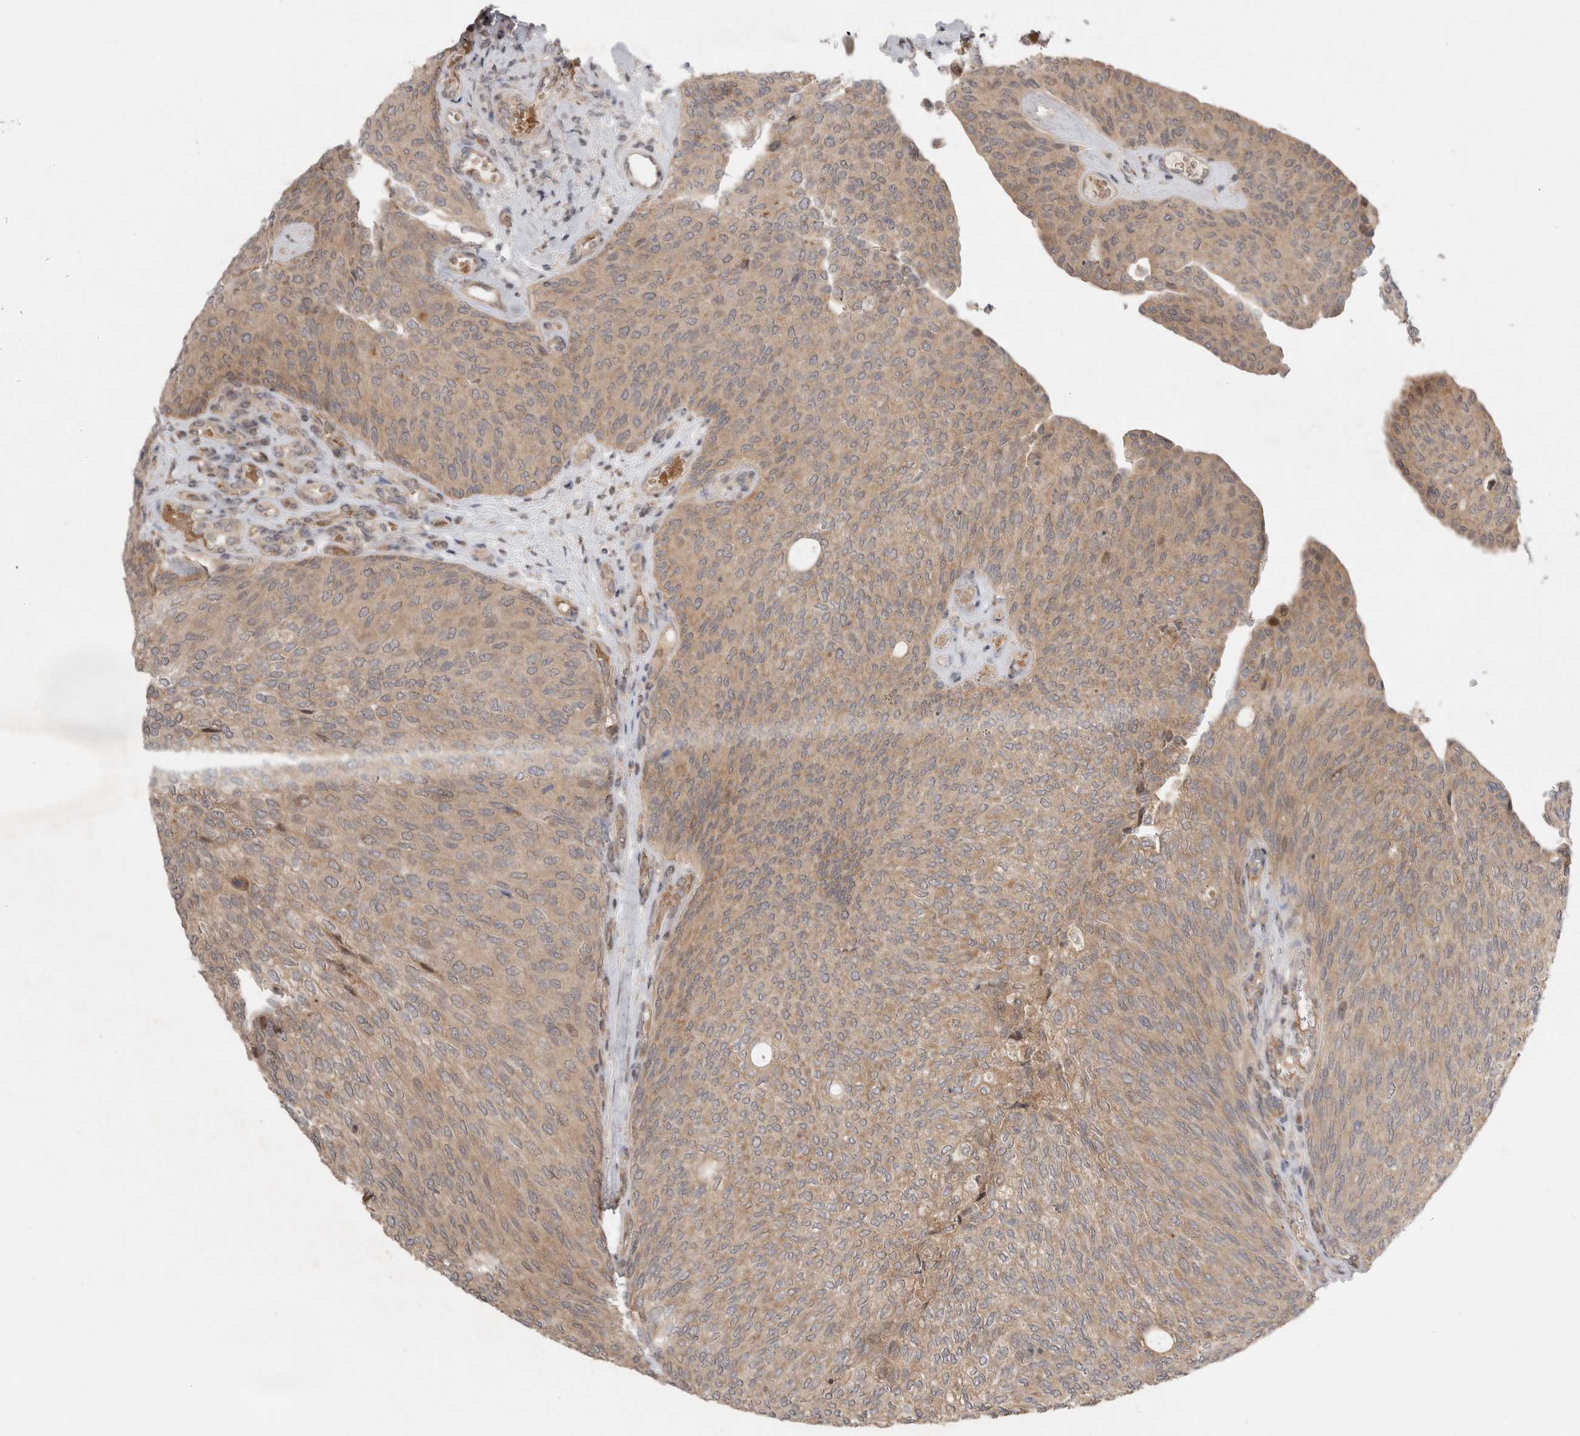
{"staining": {"intensity": "moderate", "quantity": ">75%", "location": "cytoplasmic/membranous"}, "tissue": "urothelial cancer", "cell_type": "Tumor cells", "image_type": "cancer", "snomed": [{"axis": "morphology", "description": "Urothelial carcinoma, Low grade"}, {"axis": "topography", "description": "Urinary bladder"}], "caption": "The photomicrograph exhibits staining of low-grade urothelial carcinoma, revealing moderate cytoplasmic/membranous protein staining (brown color) within tumor cells. The staining was performed using DAB, with brown indicating positive protein expression. Nuclei are stained blue with hematoxylin.", "gene": "EIF2AK1", "patient": {"sex": "female", "age": 79}}